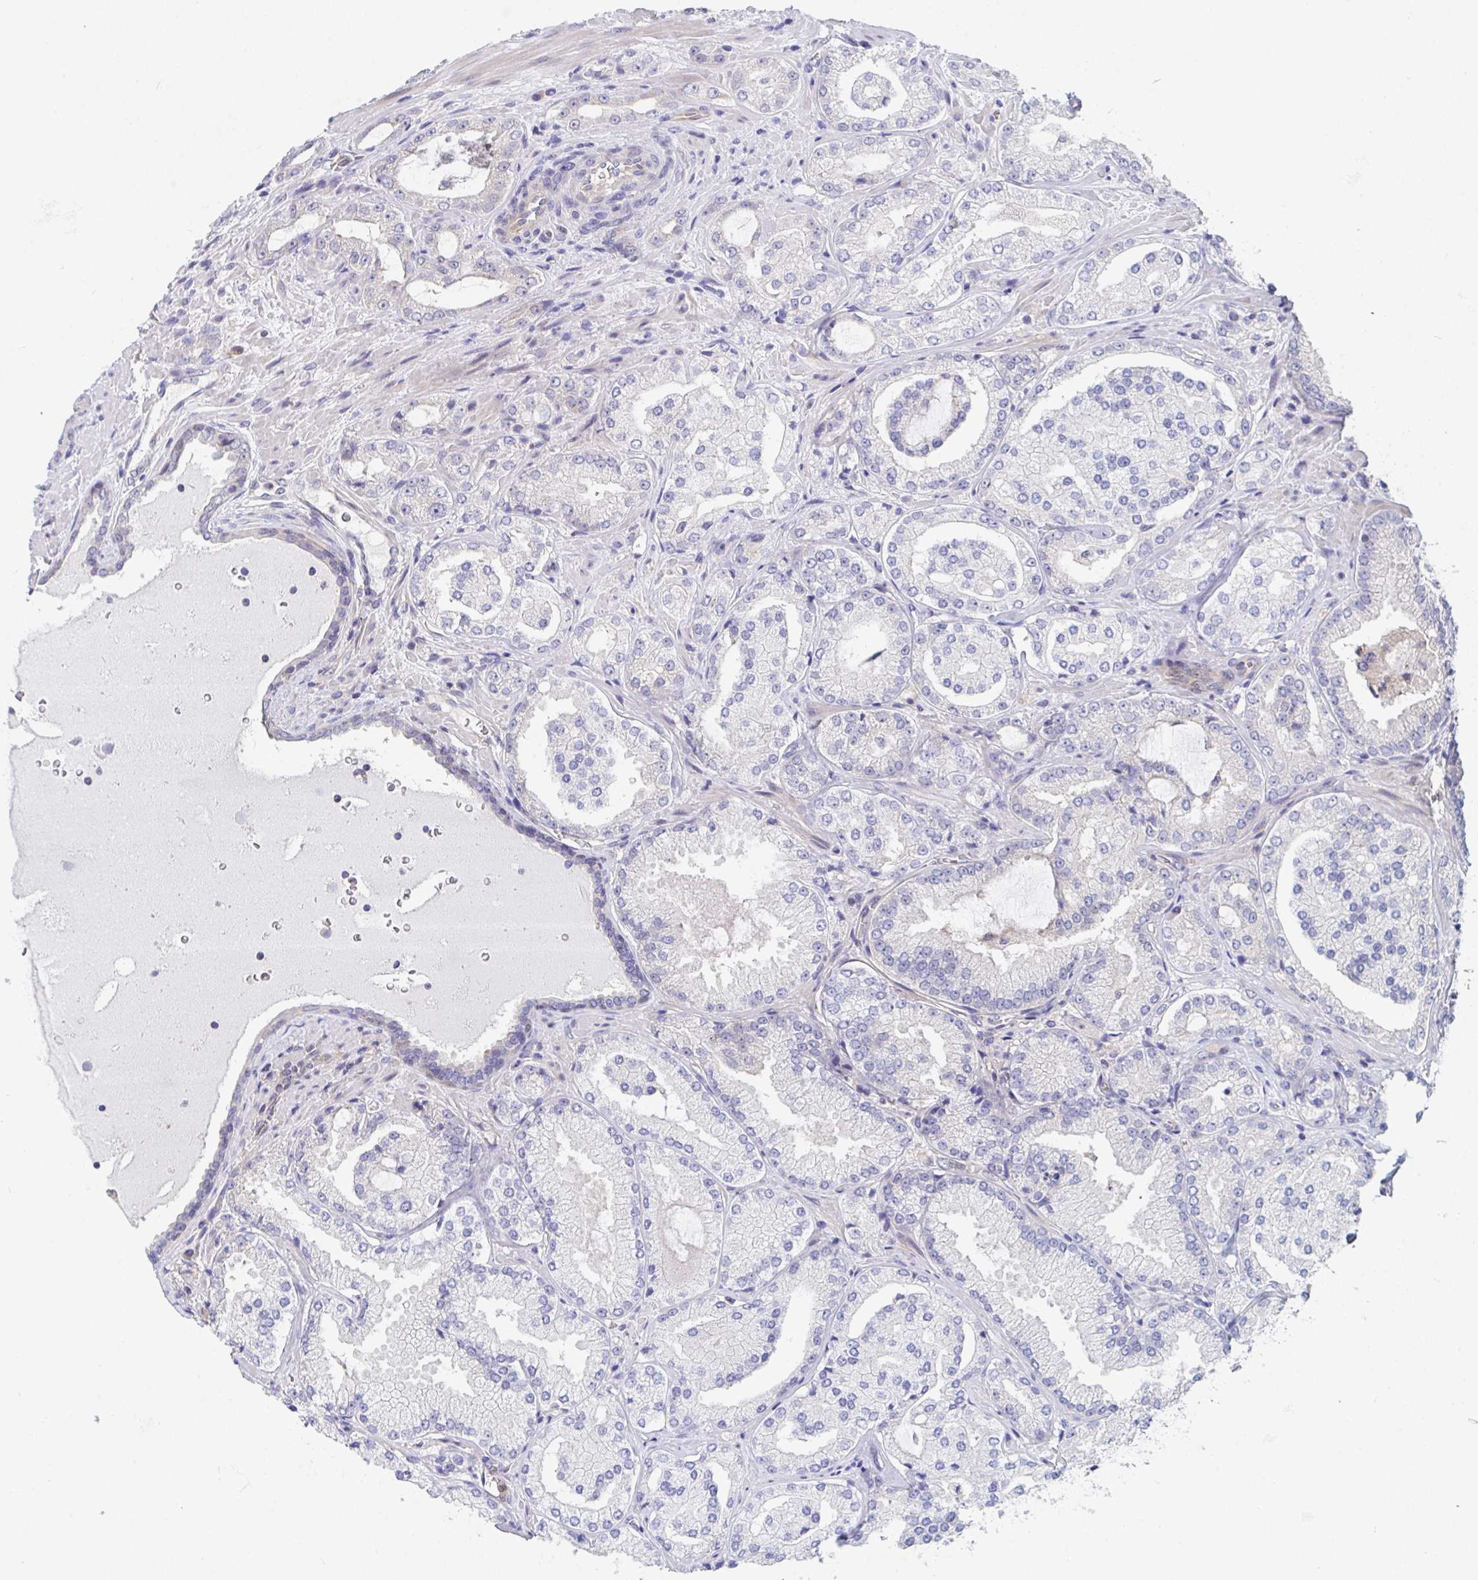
{"staining": {"intensity": "negative", "quantity": "none", "location": "none"}, "tissue": "prostate cancer", "cell_type": "Tumor cells", "image_type": "cancer", "snomed": [{"axis": "morphology", "description": "Adenocarcinoma, High grade"}, {"axis": "topography", "description": "Prostate"}], "caption": "Micrograph shows no protein staining in tumor cells of prostate cancer tissue.", "gene": "P2RX3", "patient": {"sex": "male", "age": 73}}